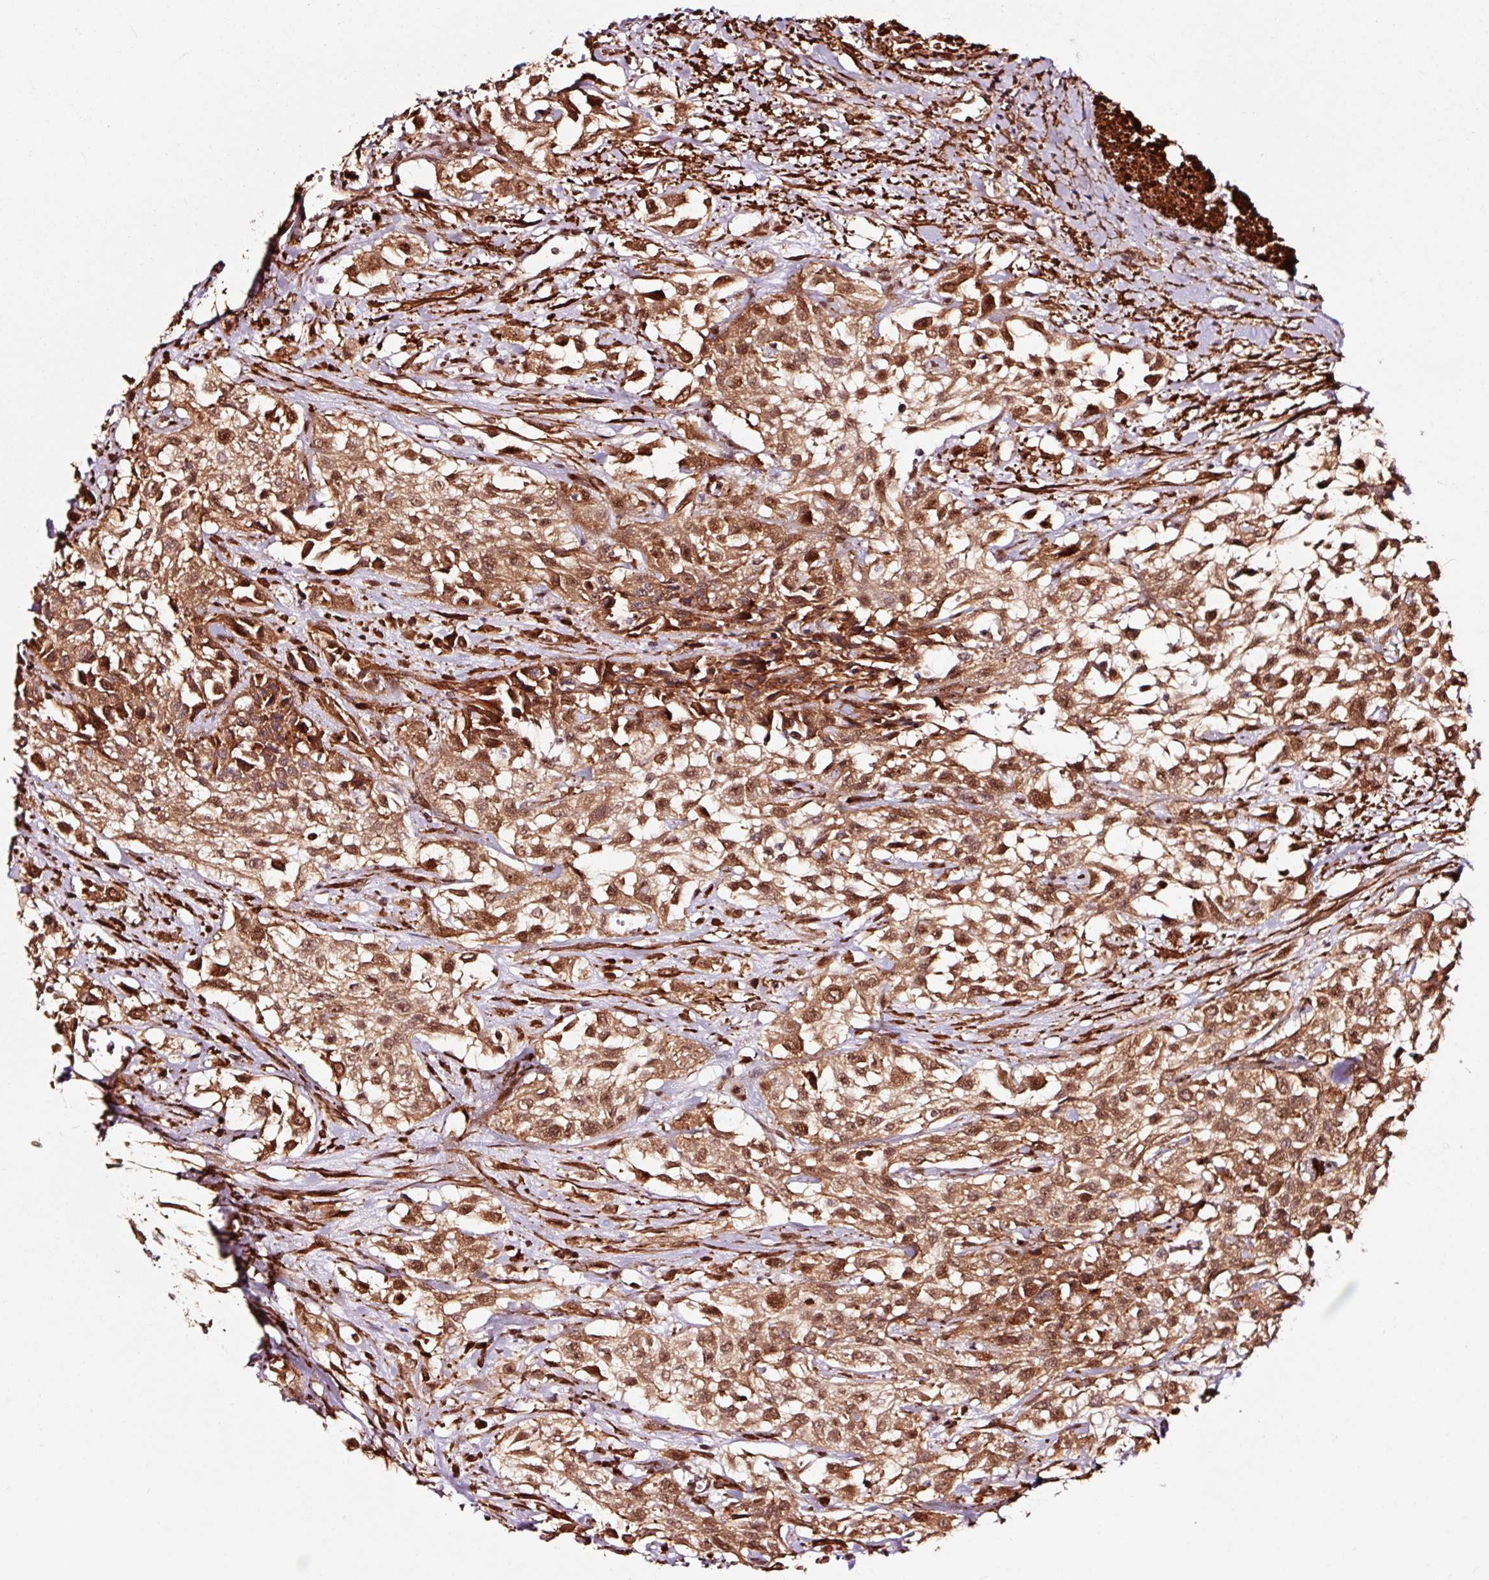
{"staining": {"intensity": "strong", "quantity": ">75%", "location": "cytoplasmic/membranous,nuclear"}, "tissue": "urothelial cancer", "cell_type": "Tumor cells", "image_type": "cancer", "snomed": [{"axis": "morphology", "description": "Urothelial carcinoma, High grade"}, {"axis": "topography", "description": "Urinary bladder"}], "caption": "Human urothelial cancer stained with a protein marker shows strong staining in tumor cells.", "gene": "TPM1", "patient": {"sex": "male", "age": 57}}